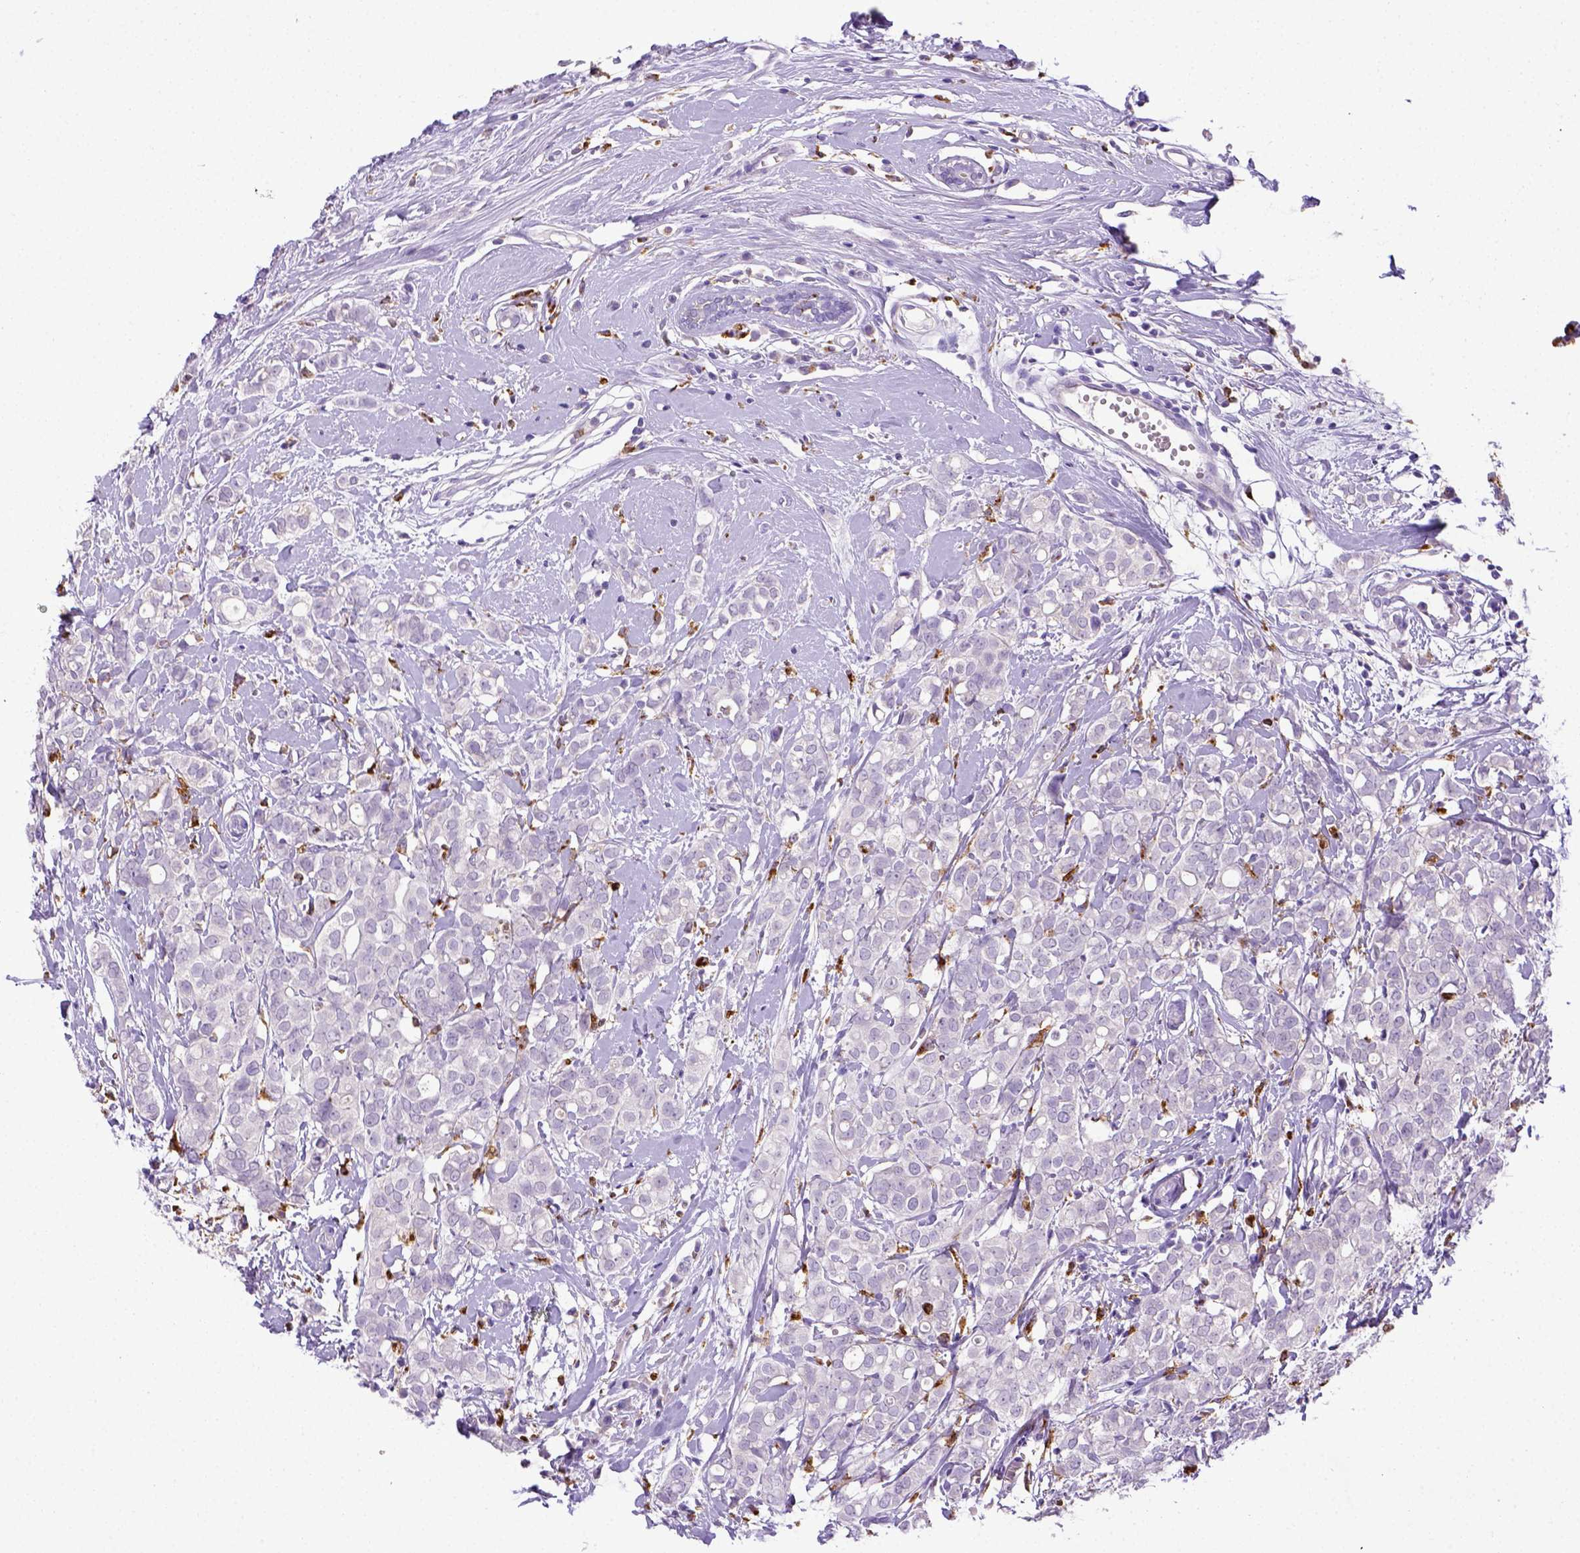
{"staining": {"intensity": "negative", "quantity": "none", "location": "none"}, "tissue": "breast cancer", "cell_type": "Tumor cells", "image_type": "cancer", "snomed": [{"axis": "morphology", "description": "Duct carcinoma"}, {"axis": "topography", "description": "Breast"}], "caption": "Breast invasive ductal carcinoma was stained to show a protein in brown. There is no significant positivity in tumor cells. The staining was performed using DAB to visualize the protein expression in brown, while the nuclei were stained in blue with hematoxylin (Magnification: 20x).", "gene": "CD68", "patient": {"sex": "female", "age": 40}}